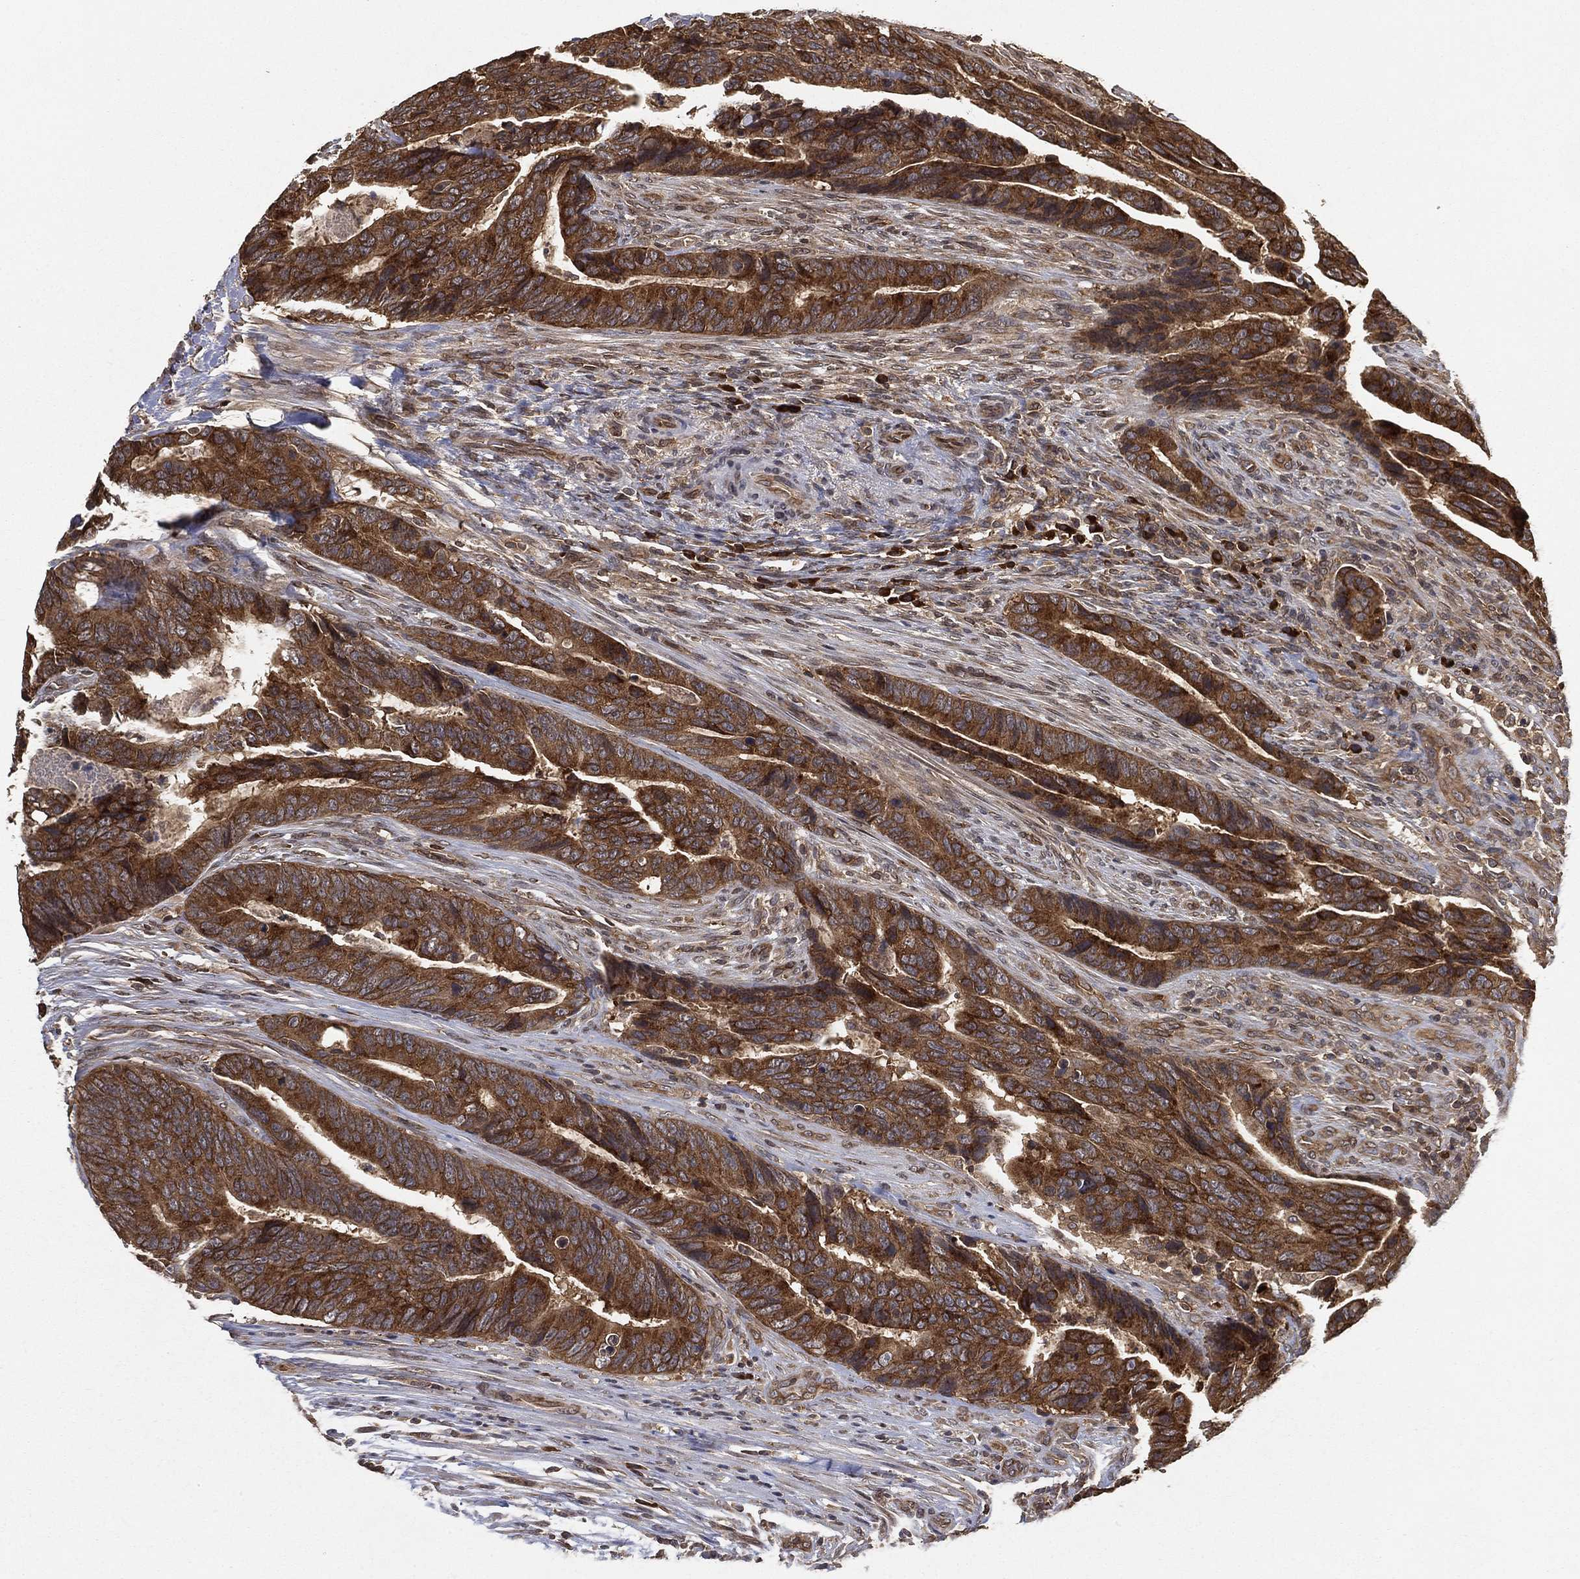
{"staining": {"intensity": "strong", "quantity": "25%-75%", "location": "cytoplasmic/membranous"}, "tissue": "colorectal cancer", "cell_type": "Tumor cells", "image_type": "cancer", "snomed": [{"axis": "morphology", "description": "Adenocarcinoma, NOS"}, {"axis": "topography", "description": "Colon"}], "caption": "IHC histopathology image of neoplastic tissue: human adenocarcinoma (colorectal) stained using IHC shows high levels of strong protein expression localized specifically in the cytoplasmic/membranous of tumor cells, appearing as a cytoplasmic/membranous brown color.", "gene": "UBA5", "patient": {"sex": "female", "age": 56}}